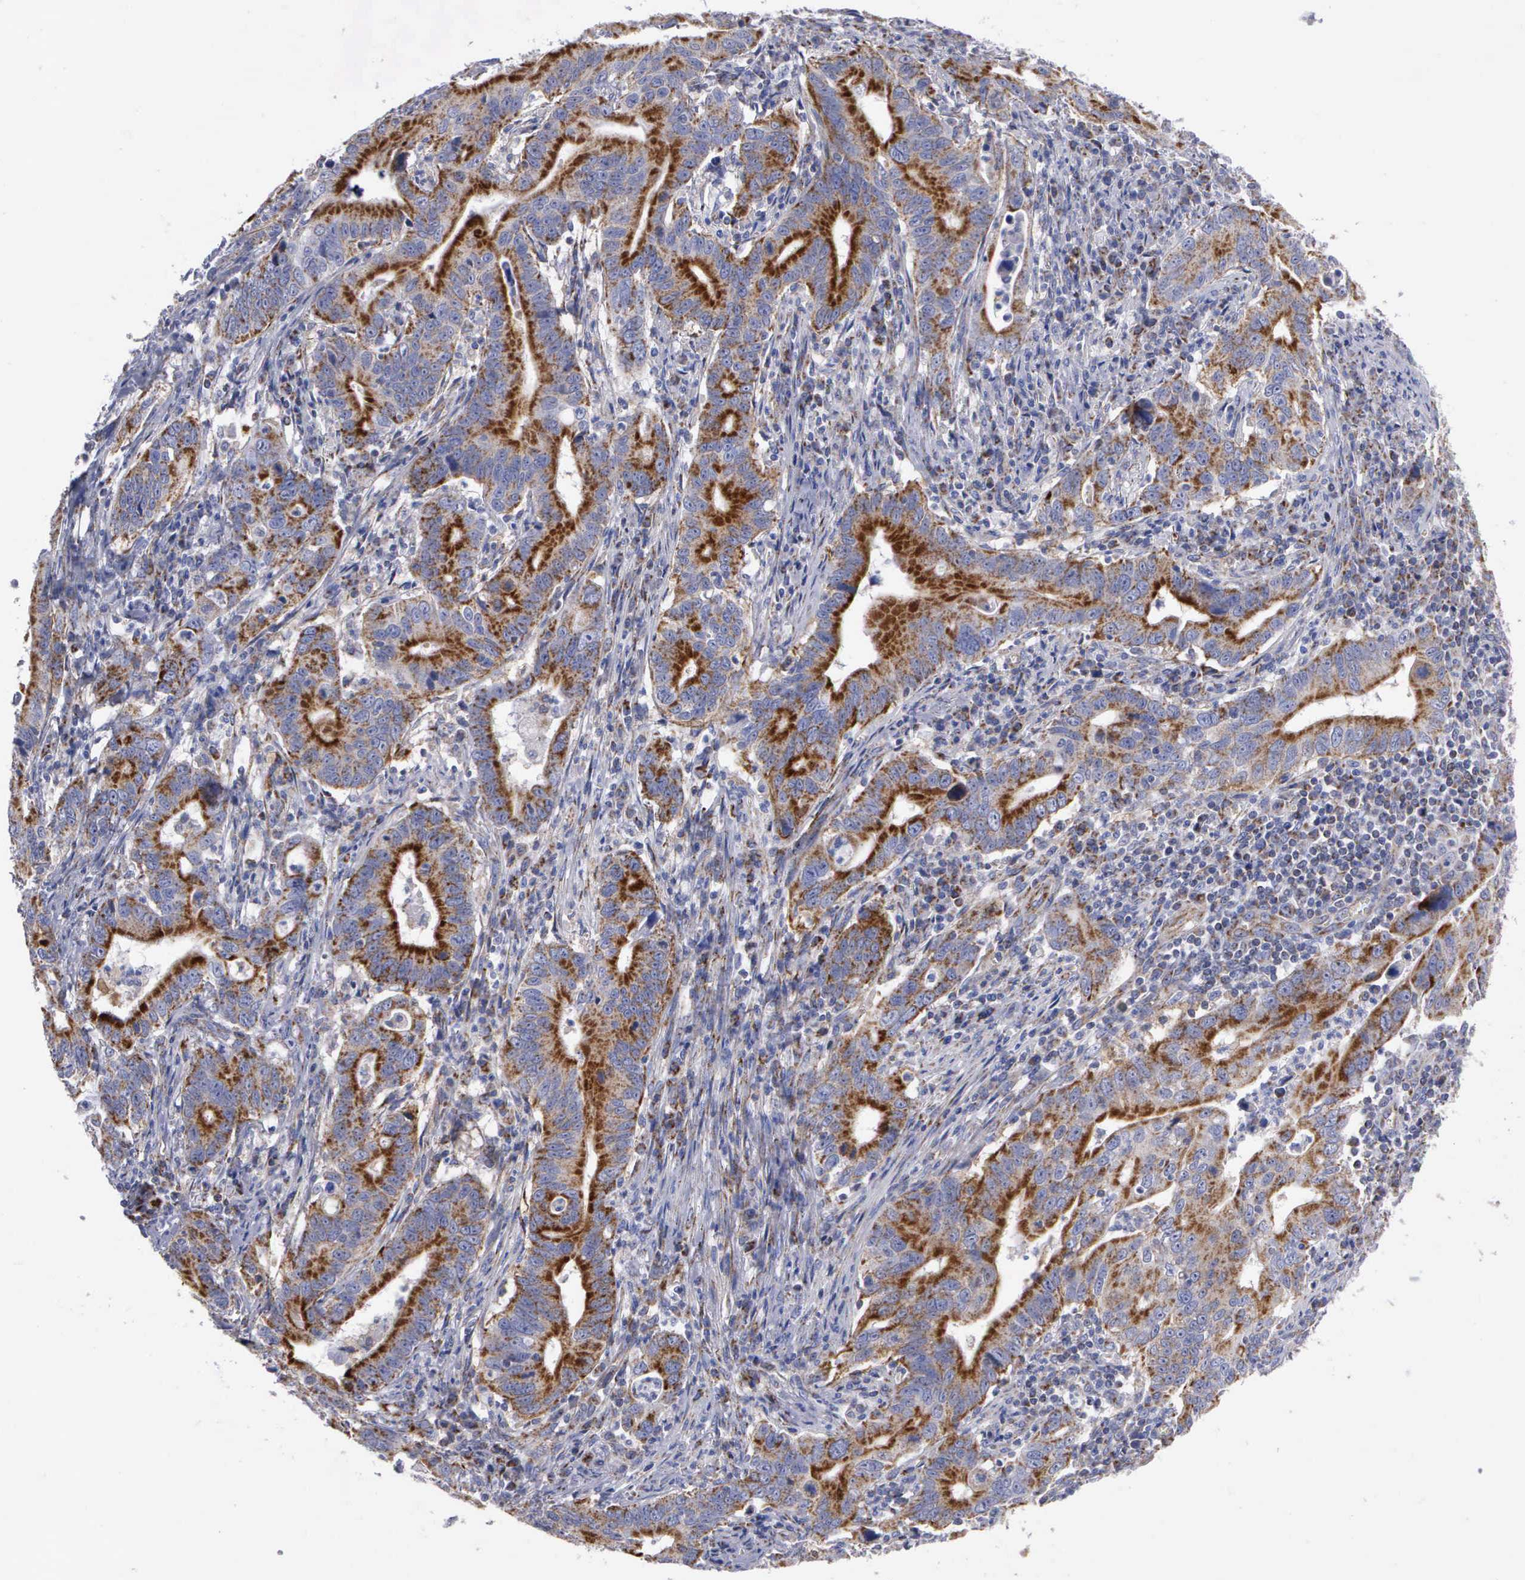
{"staining": {"intensity": "moderate", "quantity": ">75%", "location": "cytoplasmic/membranous"}, "tissue": "stomach cancer", "cell_type": "Tumor cells", "image_type": "cancer", "snomed": [{"axis": "morphology", "description": "Adenocarcinoma, NOS"}, {"axis": "topography", "description": "Stomach, upper"}], "caption": "Protein analysis of stomach cancer tissue demonstrates moderate cytoplasmic/membranous positivity in about >75% of tumor cells. Using DAB (3,3'-diaminobenzidine) (brown) and hematoxylin (blue) stains, captured at high magnification using brightfield microscopy.", "gene": "APOOL", "patient": {"sex": "male", "age": 63}}